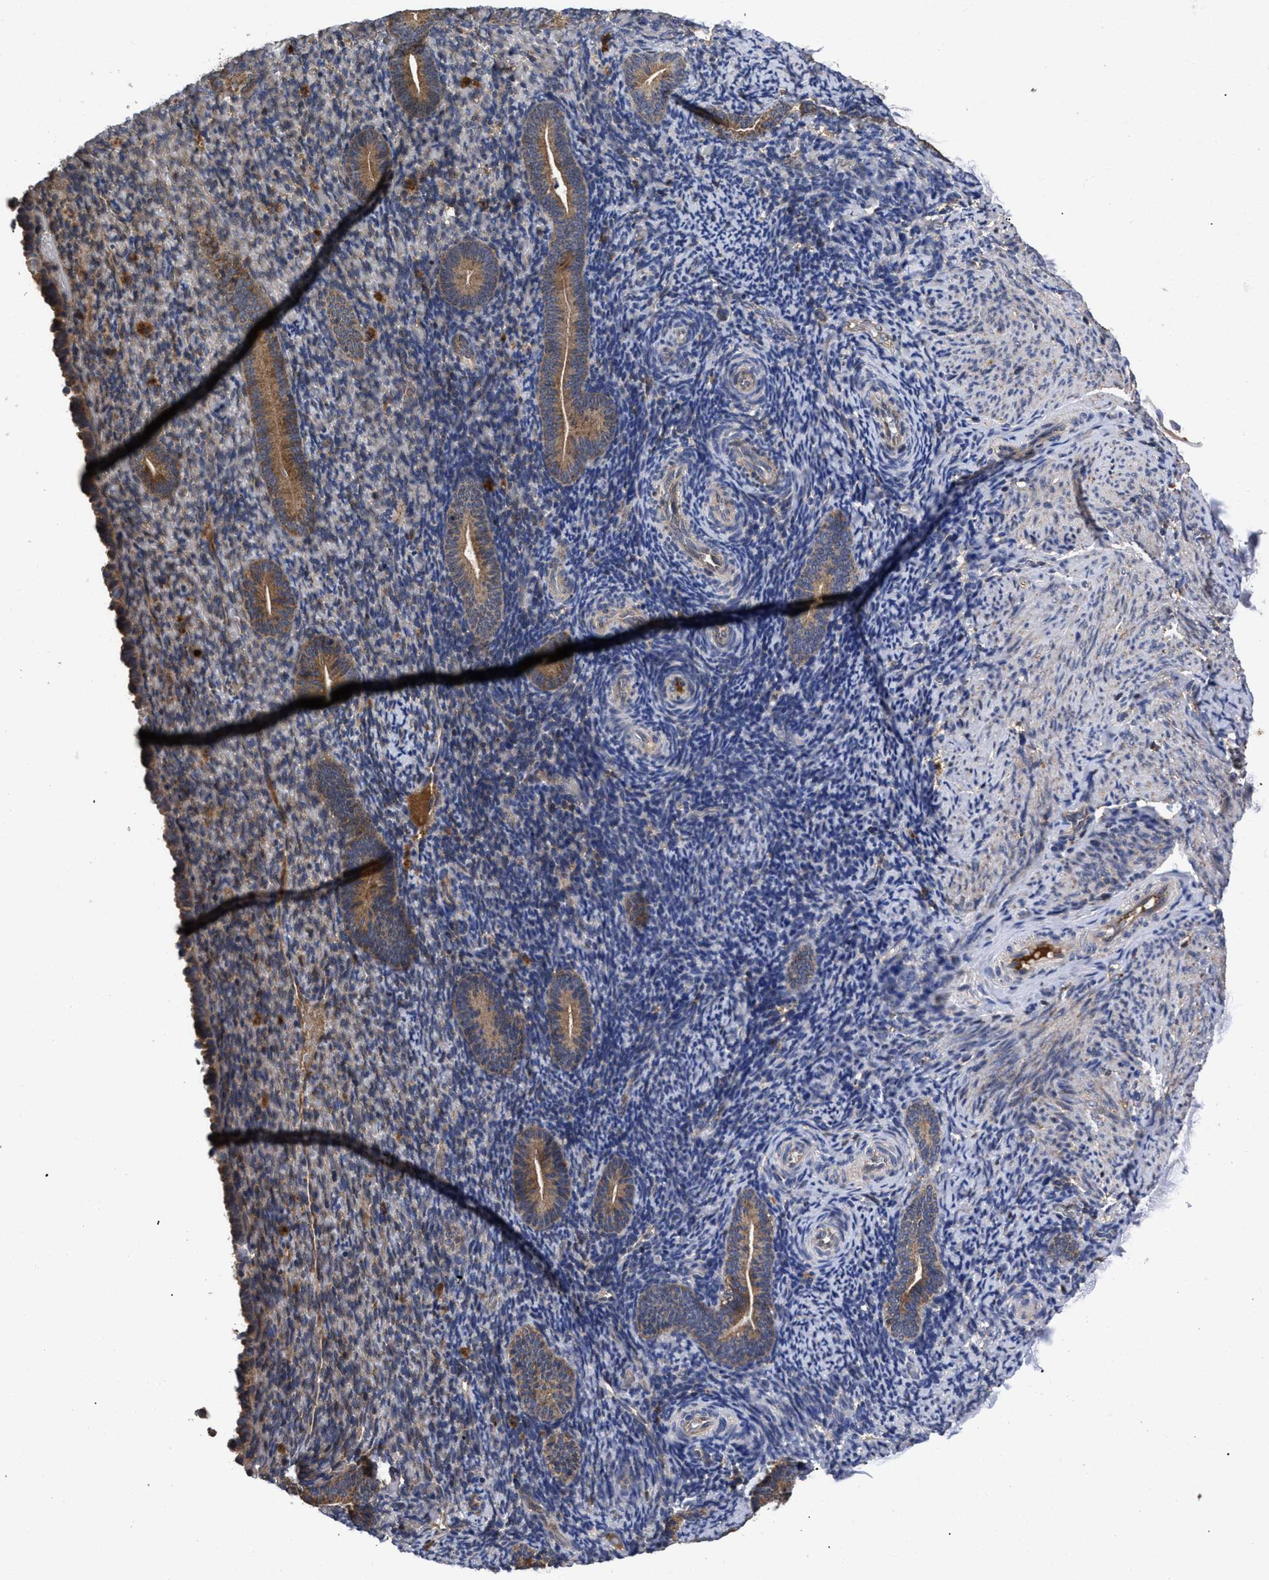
{"staining": {"intensity": "moderate", "quantity": "<25%", "location": "cytoplasmic/membranous"}, "tissue": "endometrium", "cell_type": "Cells in endometrial stroma", "image_type": "normal", "snomed": [{"axis": "morphology", "description": "Normal tissue, NOS"}, {"axis": "topography", "description": "Endometrium"}], "caption": "Endometrium stained for a protein (brown) reveals moderate cytoplasmic/membranous positive staining in about <25% of cells in endometrial stroma.", "gene": "LRRC3", "patient": {"sex": "female", "age": 51}}